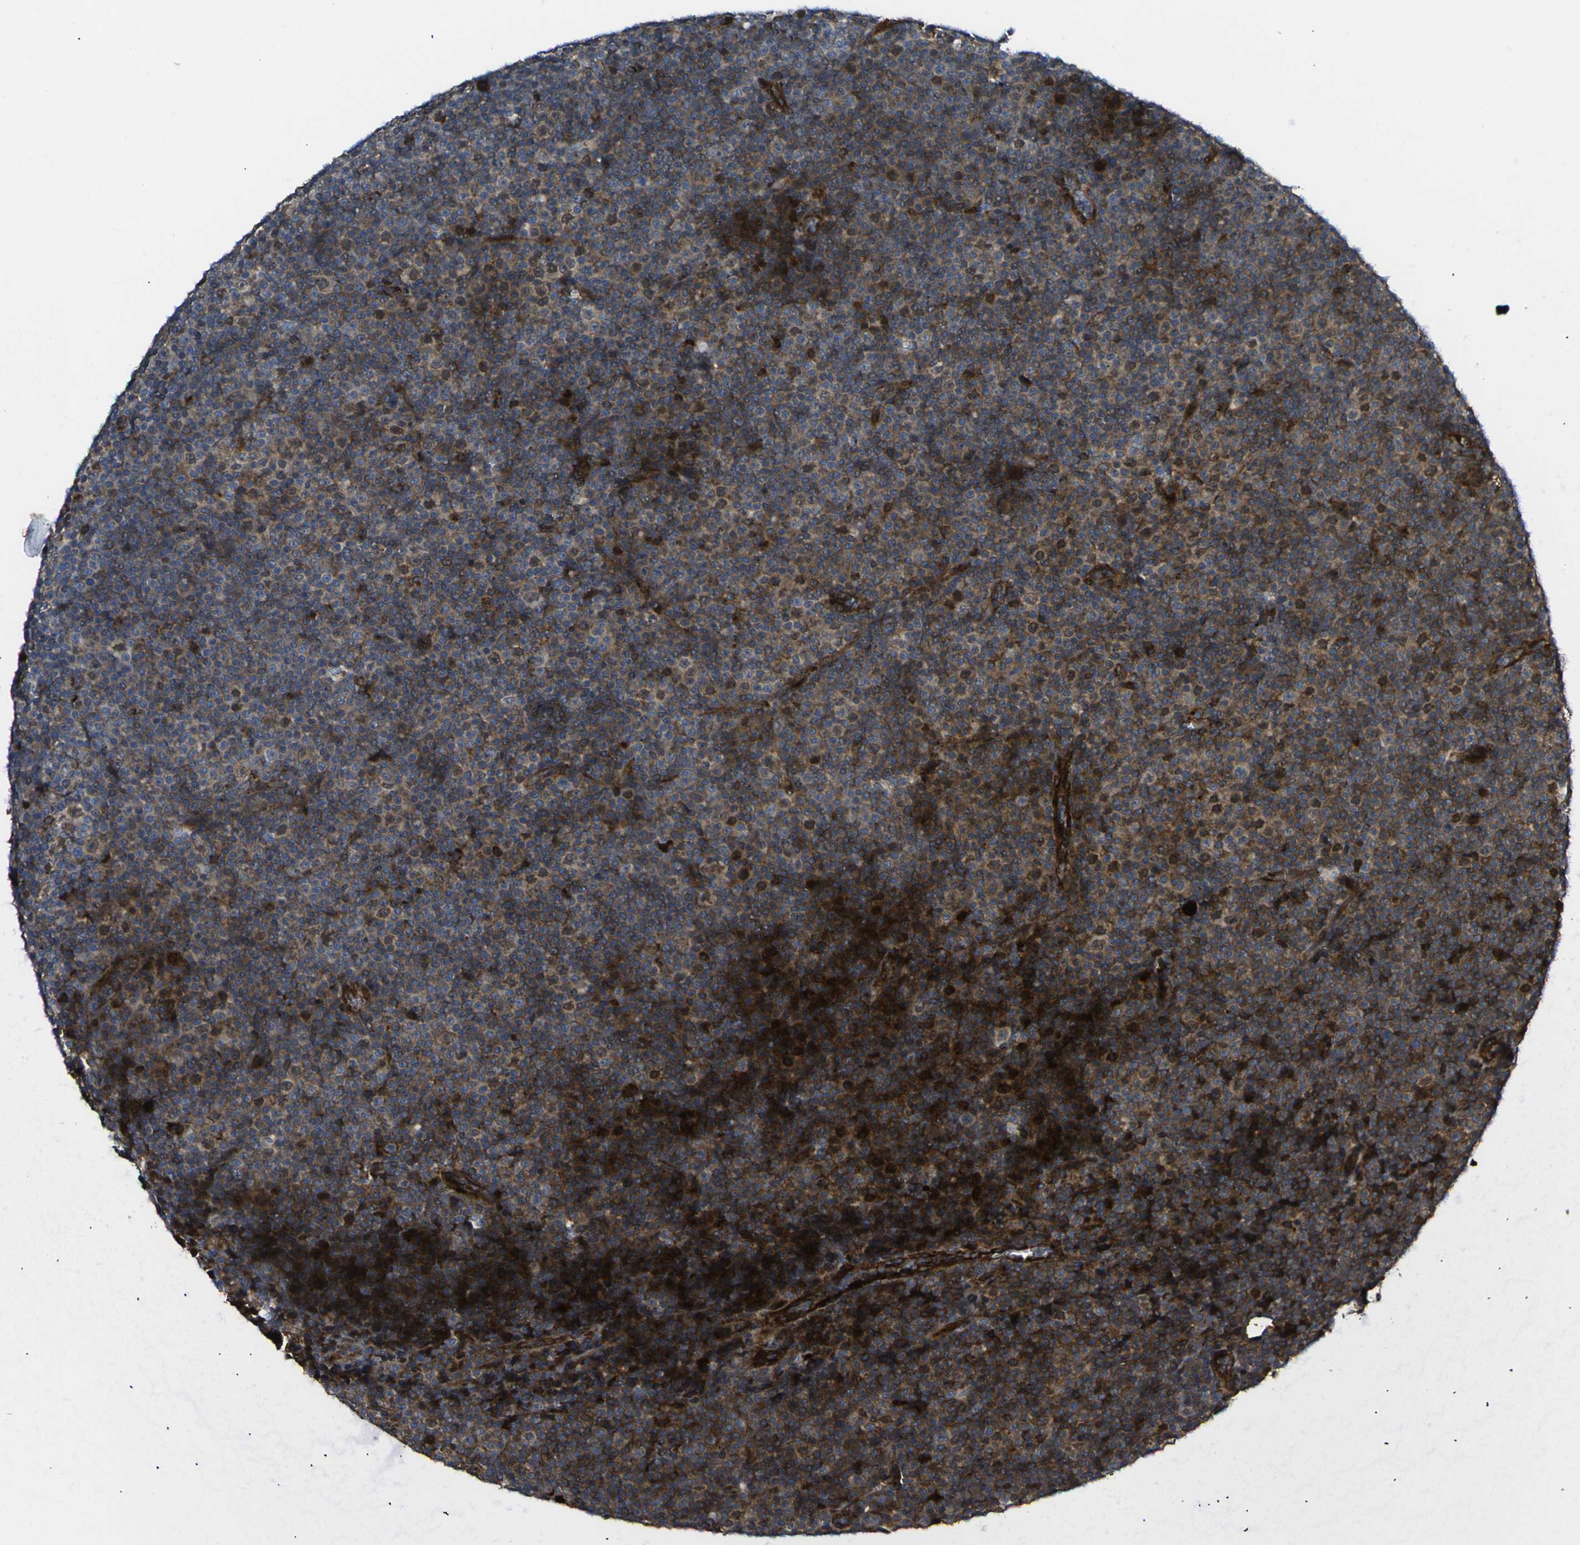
{"staining": {"intensity": "strong", "quantity": "25%-75%", "location": "cytoplasmic/membranous,nuclear"}, "tissue": "lymphoma", "cell_type": "Tumor cells", "image_type": "cancer", "snomed": [{"axis": "morphology", "description": "Malignant lymphoma, non-Hodgkin's type, Low grade"}, {"axis": "topography", "description": "Lymph node"}], "caption": "An image showing strong cytoplasmic/membranous and nuclear expression in approximately 25%-75% of tumor cells in low-grade malignant lymphoma, non-Hodgkin's type, as visualized by brown immunohistochemical staining.", "gene": "ECE1", "patient": {"sex": "female", "age": 67}}